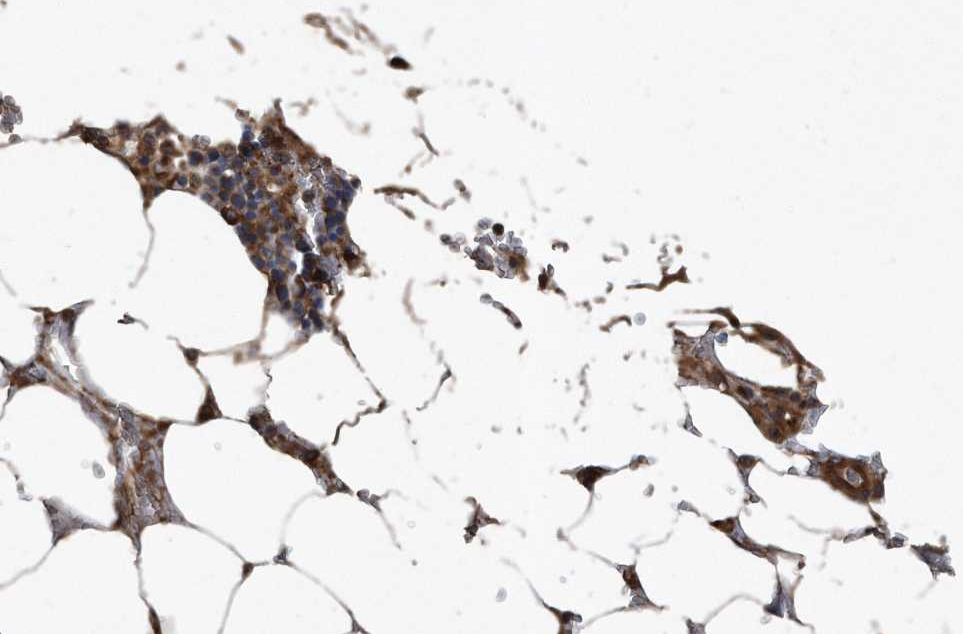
{"staining": {"intensity": "moderate", "quantity": ">75%", "location": "cytoplasmic/membranous"}, "tissue": "bone marrow", "cell_type": "Hematopoietic cells", "image_type": "normal", "snomed": [{"axis": "morphology", "description": "Normal tissue, NOS"}, {"axis": "topography", "description": "Bone marrow"}], "caption": "Bone marrow stained for a protein demonstrates moderate cytoplasmic/membranous positivity in hematopoietic cells. (DAB (3,3'-diaminobenzidine) IHC, brown staining for protein, blue staining for nuclei).", "gene": "FAM136A", "patient": {"sex": "male", "age": 70}}